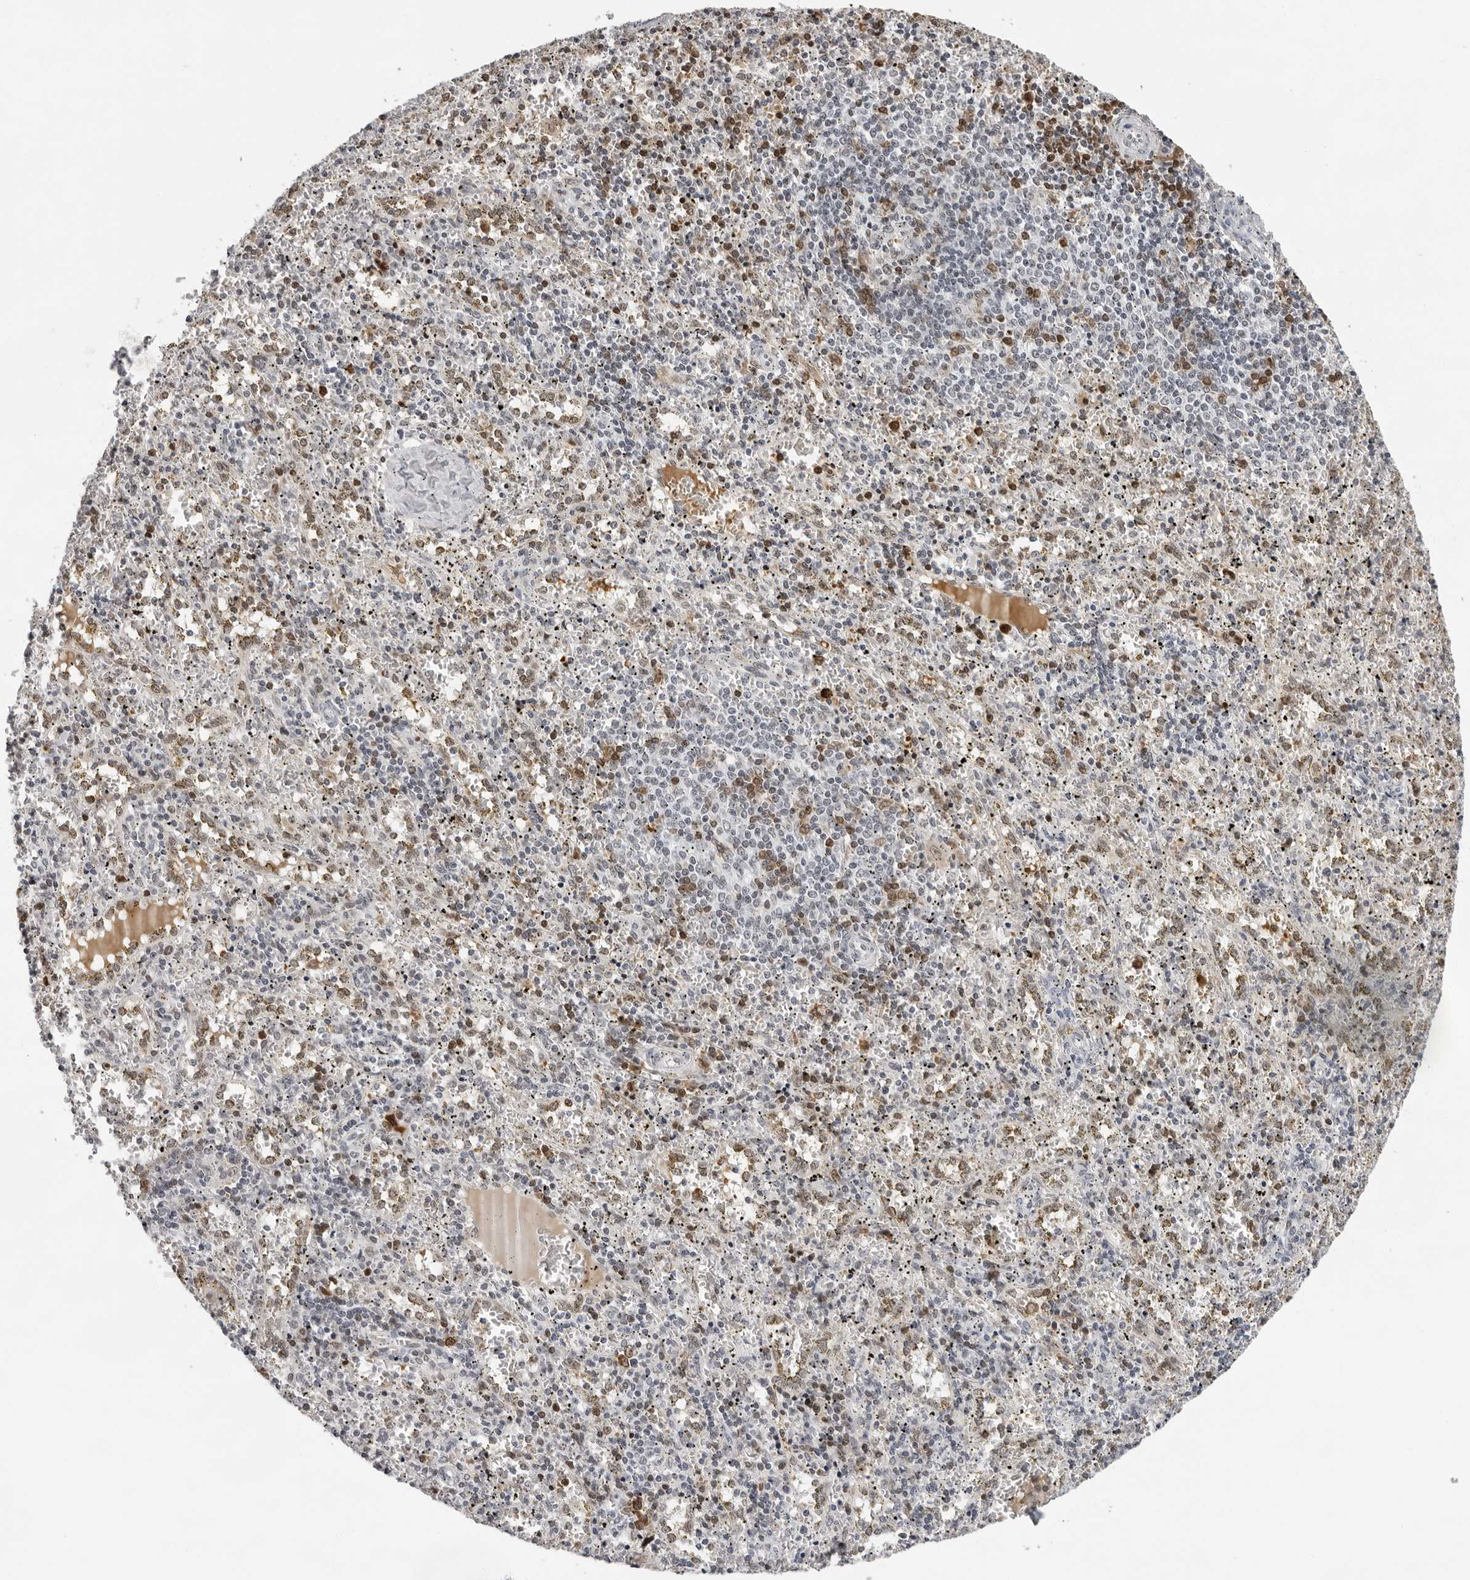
{"staining": {"intensity": "weak", "quantity": "25%-75%", "location": "nuclear"}, "tissue": "spleen", "cell_type": "Cells in red pulp", "image_type": "normal", "snomed": [{"axis": "morphology", "description": "Normal tissue, NOS"}, {"axis": "topography", "description": "Spleen"}], "caption": "Spleen stained with a brown dye demonstrates weak nuclear positive expression in about 25%-75% of cells in red pulp.", "gene": "USP1", "patient": {"sex": "male", "age": 11}}